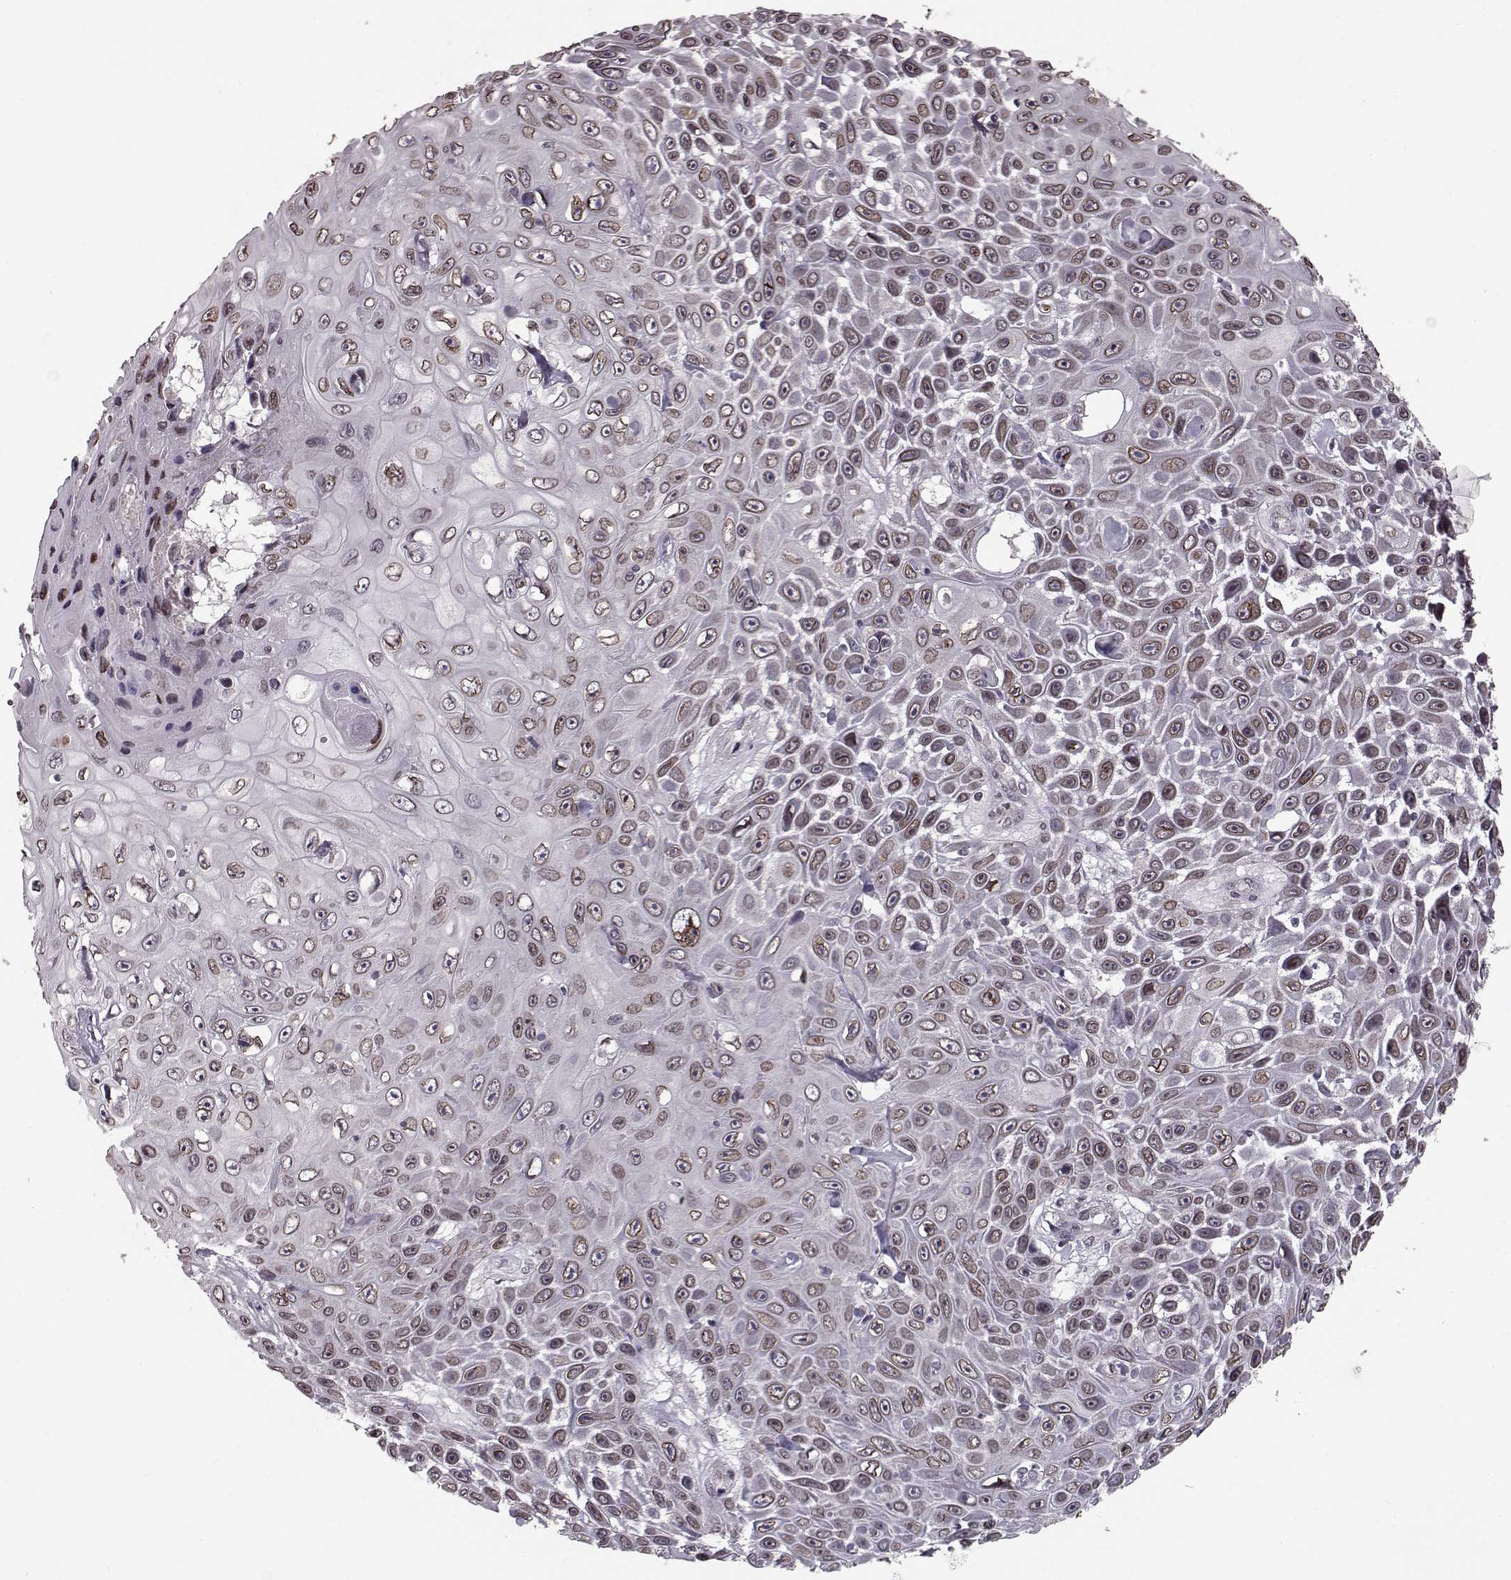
{"staining": {"intensity": "weak", "quantity": ">75%", "location": "cytoplasmic/membranous,nuclear"}, "tissue": "skin cancer", "cell_type": "Tumor cells", "image_type": "cancer", "snomed": [{"axis": "morphology", "description": "Squamous cell carcinoma, NOS"}, {"axis": "topography", "description": "Skin"}], "caption": "A low amount of weak cytoplasmic/membranous and nuclear positivity is seen in approximately >75% of tumor cells in skin squamous cell carcinoma tissue.", "gene": "NUP37", "patient": {"sex": "male", "age": 82}}